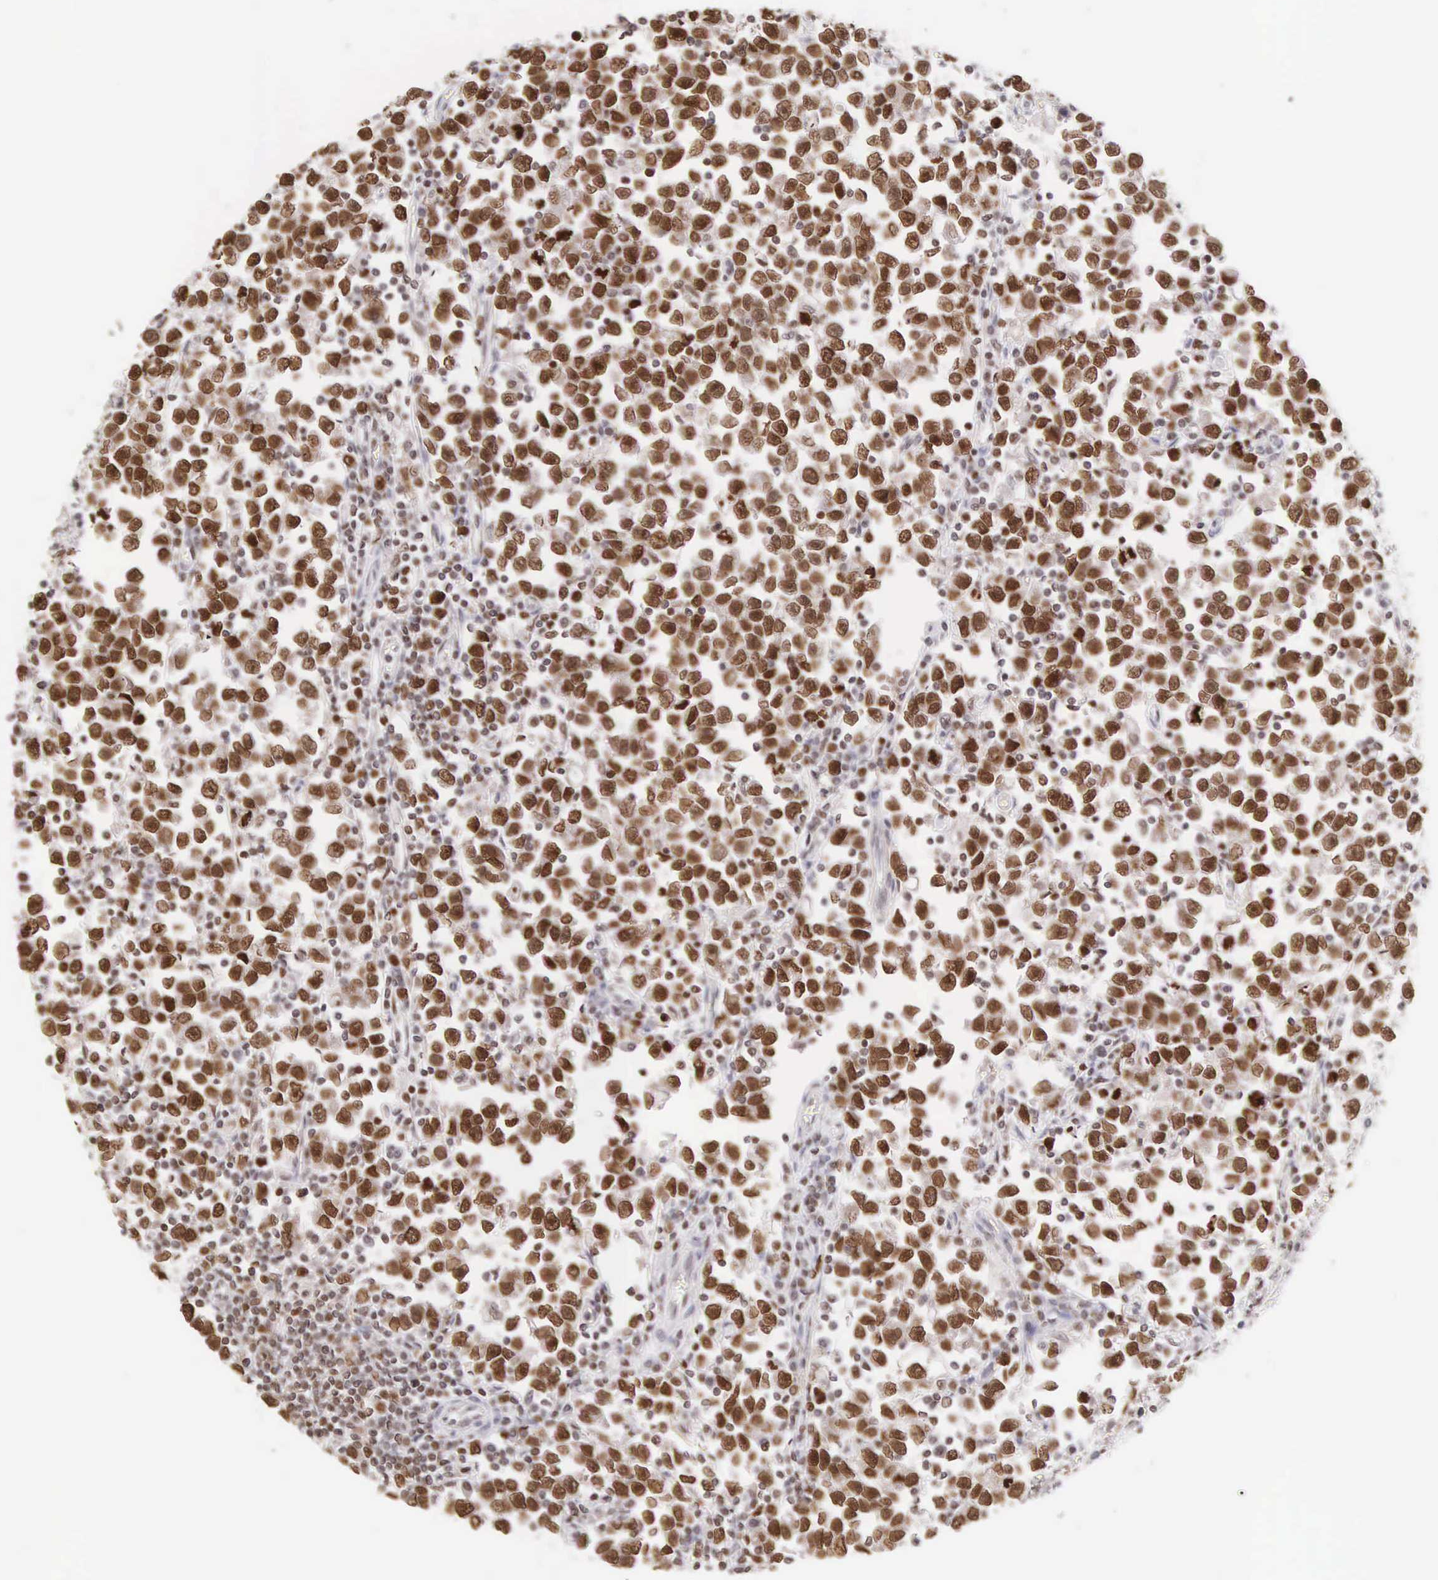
{"staining": {"intensity": "strong", "quantity": ">75%", "location": "nuclear"}, "tissue": "testis cancer", "cell_type": "Tumor cells", "image_type": "cancer", "snomed": [{"axis": "morphology", "description": "Seminoma, NOS"}, {"axis": "topography", "description": "Testis"}], "caption": "Protein expression analysis of human seminoma (testis) reveals strong nuclear staining in approximately >75% of tumor cells.", "gene": "VRK1", "patient": {"sex": "male", "age": 43}}